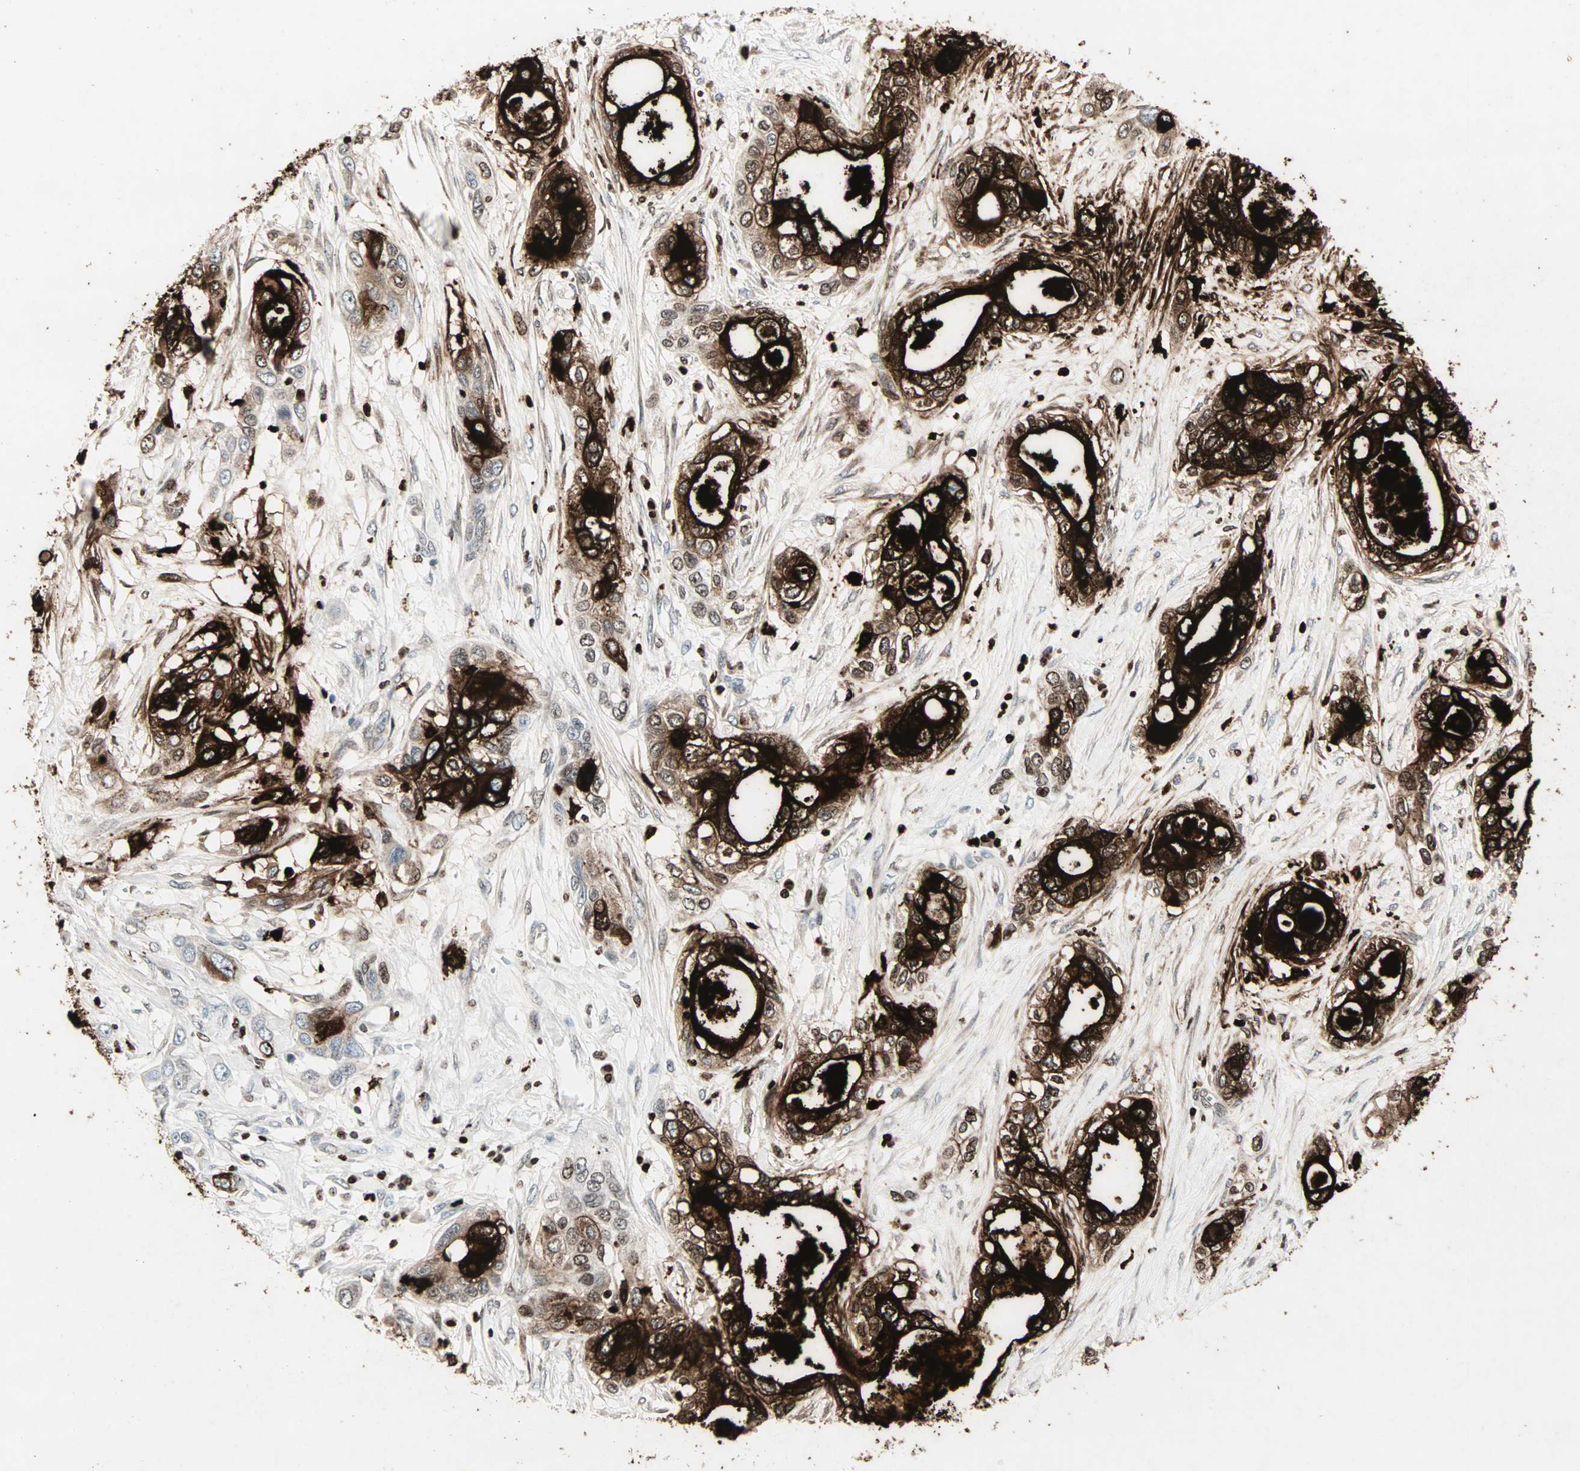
{"staining": {"intensity": "strong", "quantity": ">75%", "location": "cytoplasmic/membranous"}, "tissue": "pancreatic cancer", "cell_type": "Tumor cells", "image_type": "cancer", "snomed": [{"axis": "morphology", "description": "Adenocarcinoma, NOS"}, {"axis": "topography", "description": "Pancreas"}], "caption": "Pancreatic adenocarcinoma stained for a protein (brown) shows strong cytoplasmic/membranous positive expression in approximately >75% of tumor cells.", "gene": "CEACAM6", "patient": {"sex": "female", "age": 70}}